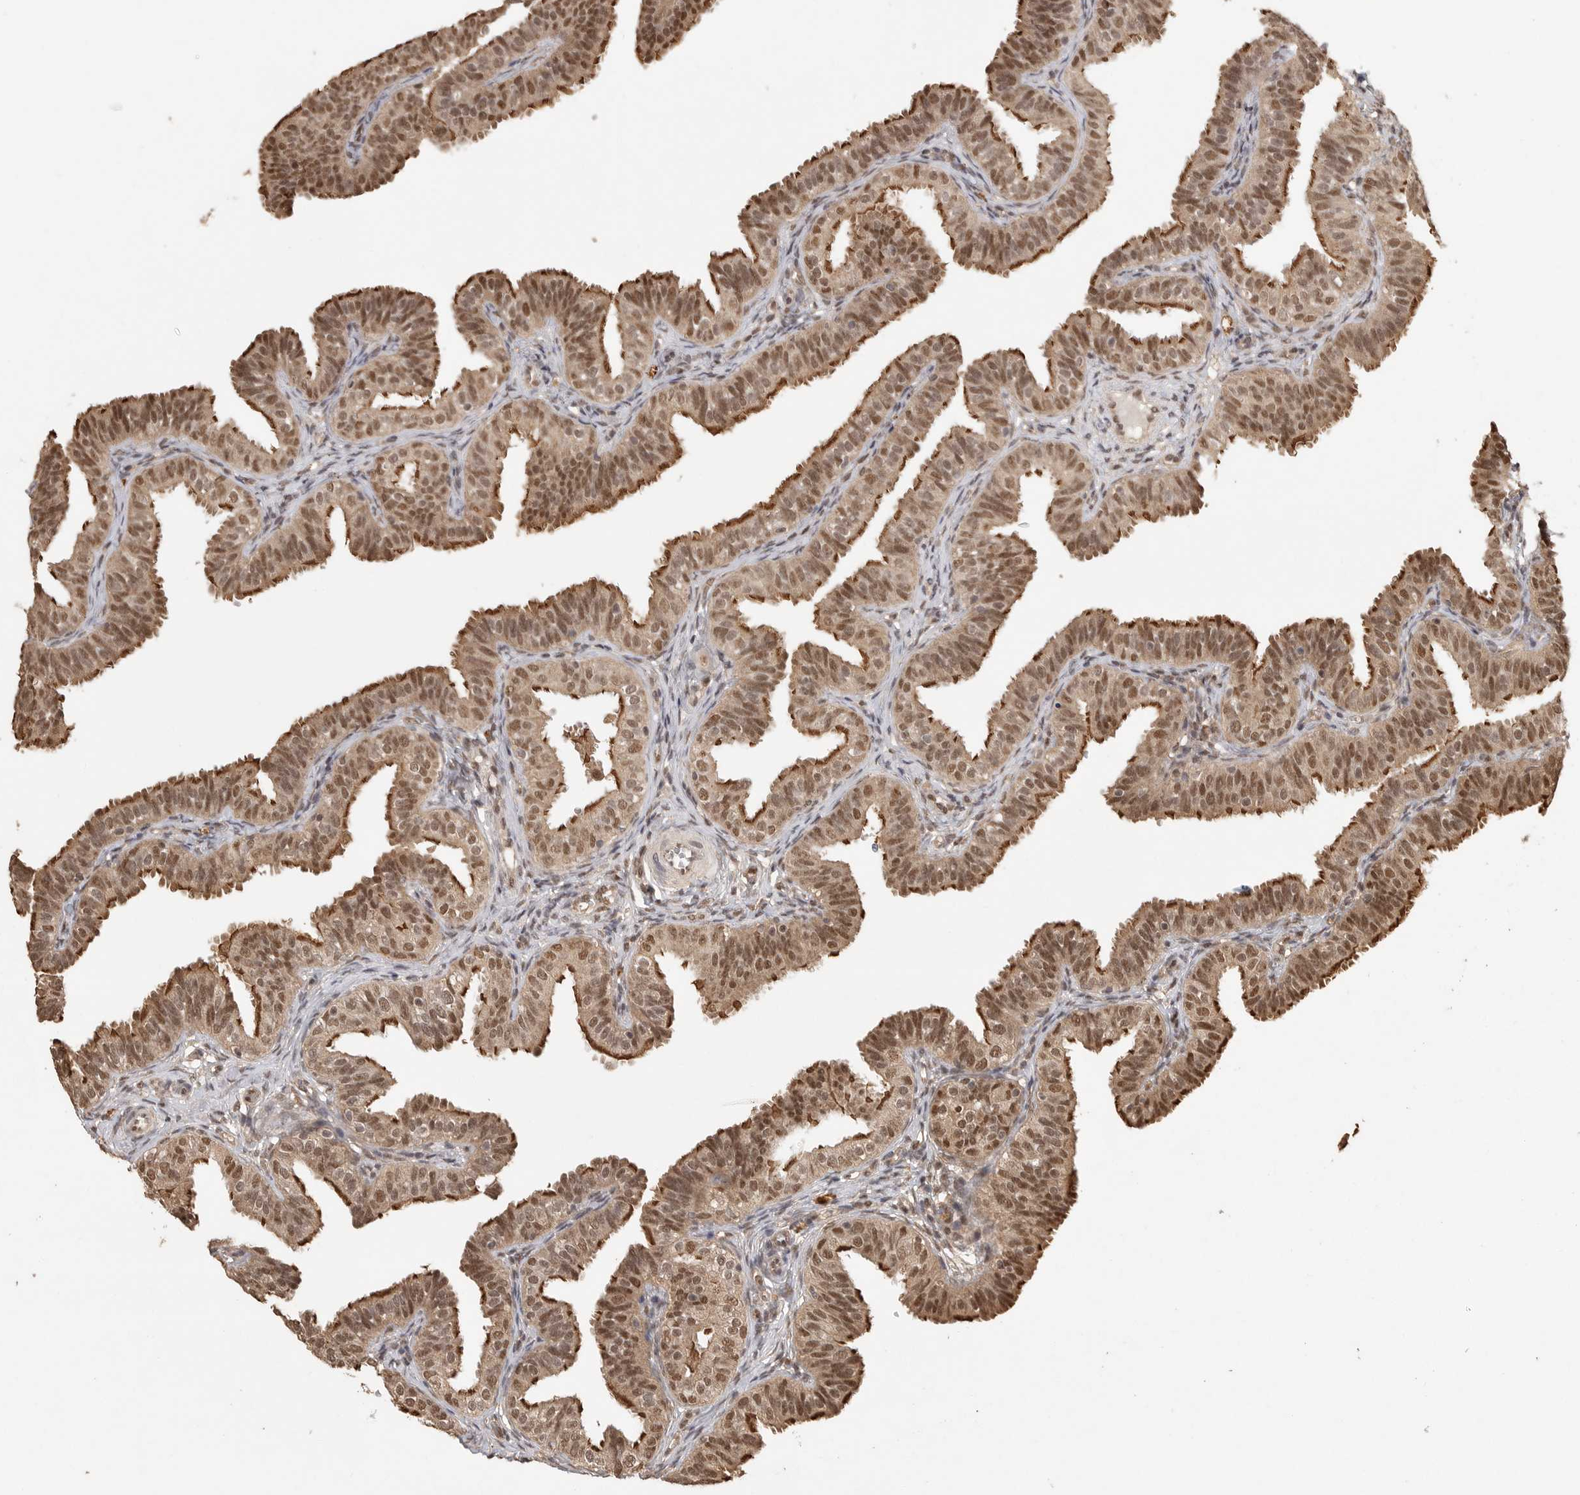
{"staining": {"intensity": "moderate", "quantity": ">75%", "location": "cytoplasmic/membranous,nuclear"}, "tissue": "fallopian tube", "cell_type": "Glandular cells", "image_type": "normal", "snomed": [{"axis": "morphology", "description": "Normal tissue, NOS"}, {"axis": "topography", "description": "Fallopian tube"}], "caption": "Moderate cytoplasmic/membranous,nuclear protein staining is seen in about >75% of glandular cells in fallopian tube. The protein of interest is stained brown, and the nuclei are stained in blue (DAB (3,3'-diaminobenzidine) IHC with brightfield microscopy, high magnification).", "gene": "DFFA", "patient": {"sex": "female", "age": 35}}